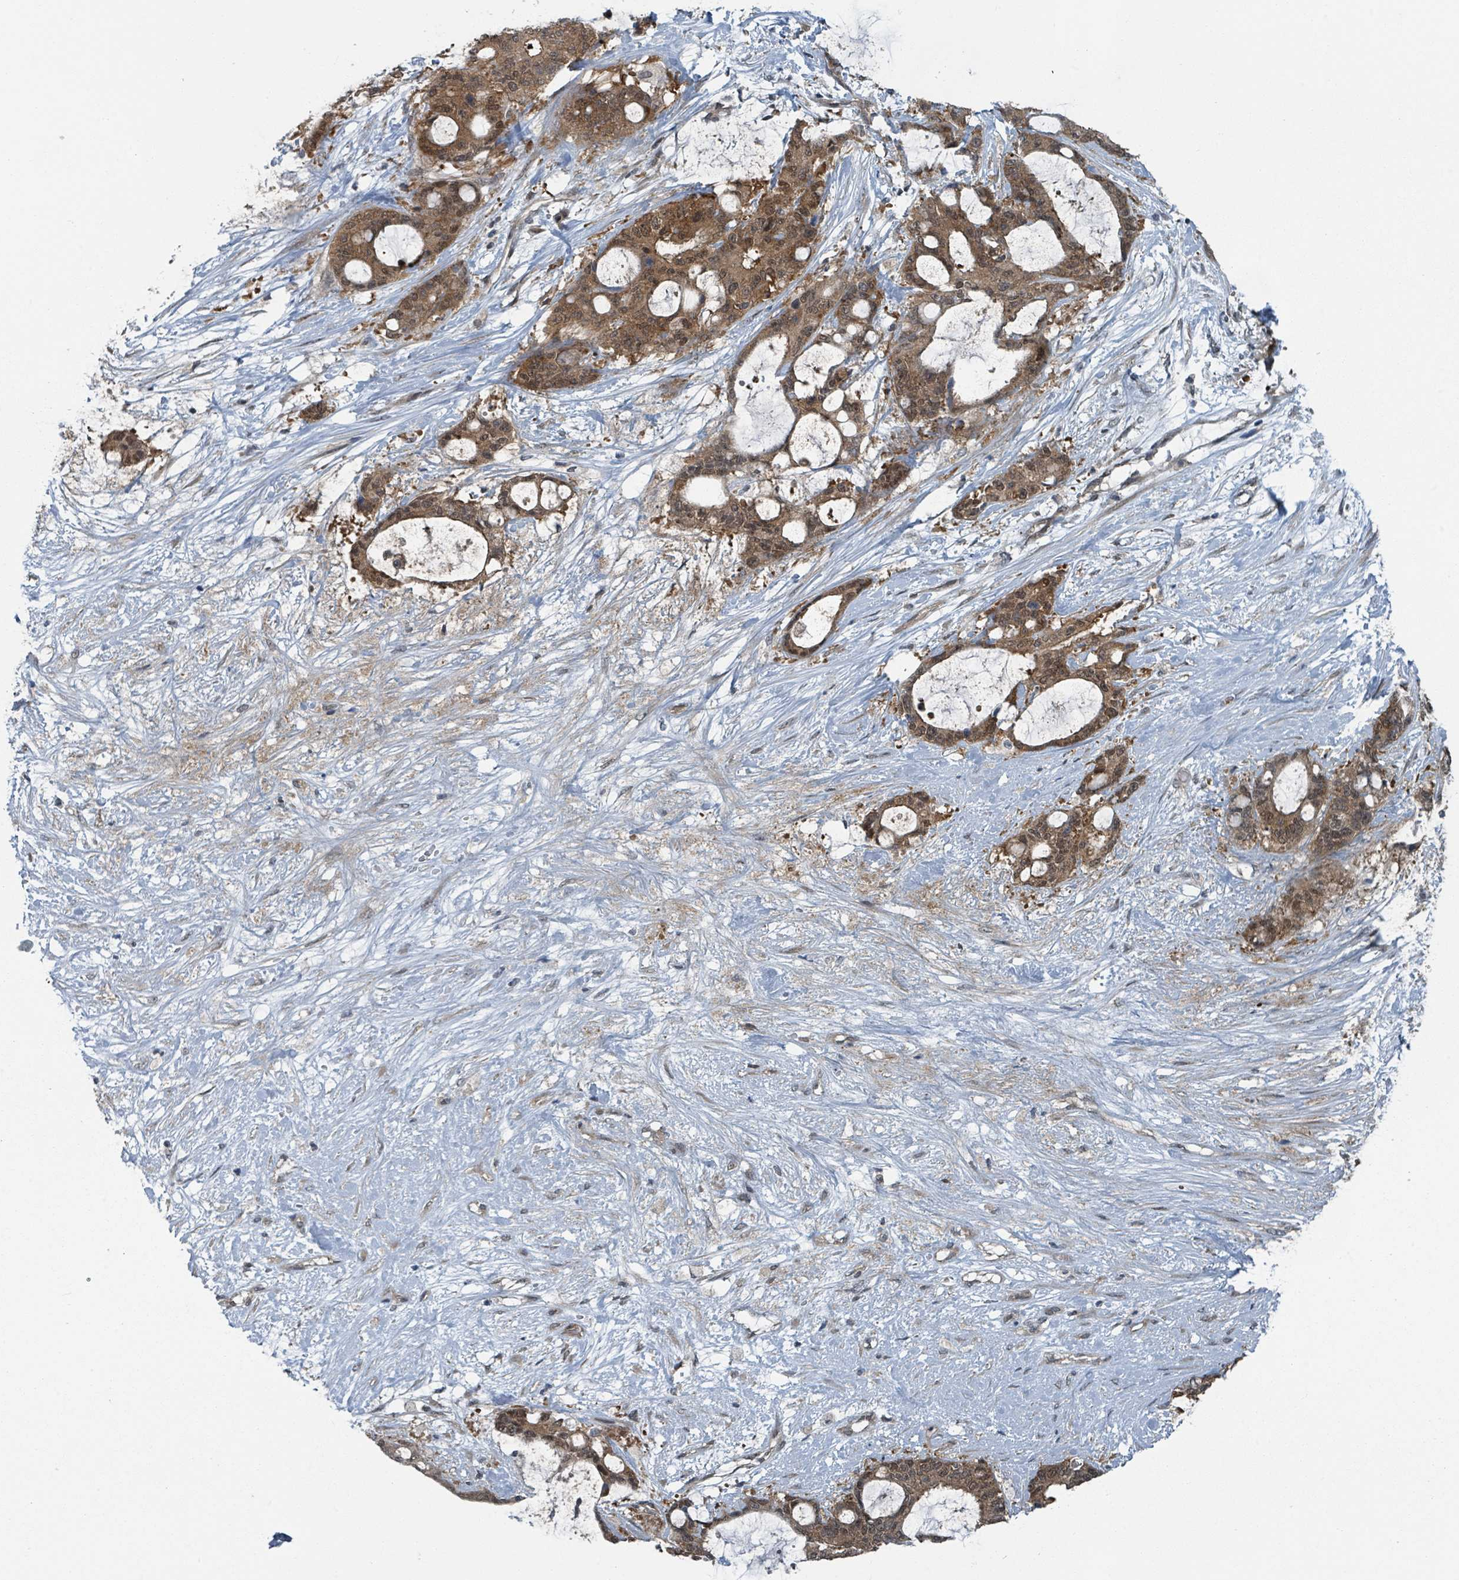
{"staining": {"intensity": "moderate", "quantity": ">75%", "location": "cytoplasmic/membranous,nuclear"}, "tissue": "liver cancer", "cell_type": "Tumor cells", "image_type": "cancer", "snomed": [{"axis": "morphology", "description": "Normal tissue, NOS"}, {"axis": "morphology", "description": "Cholangiocarcinoma"}, {"axis": "topography", "description": "Liver"}, {"axis": "topography", "description": "Peripheral nerve tissue"}], "caption": "Approximately >75% of tumor cells in human liver cancer display moderate cytoplasmic/membranous and nuclear protein positivity as visualized by brown immunohistochemical staining.", "gene": "GOLGA7", "patient": {"sex": "female", "age": 73}}